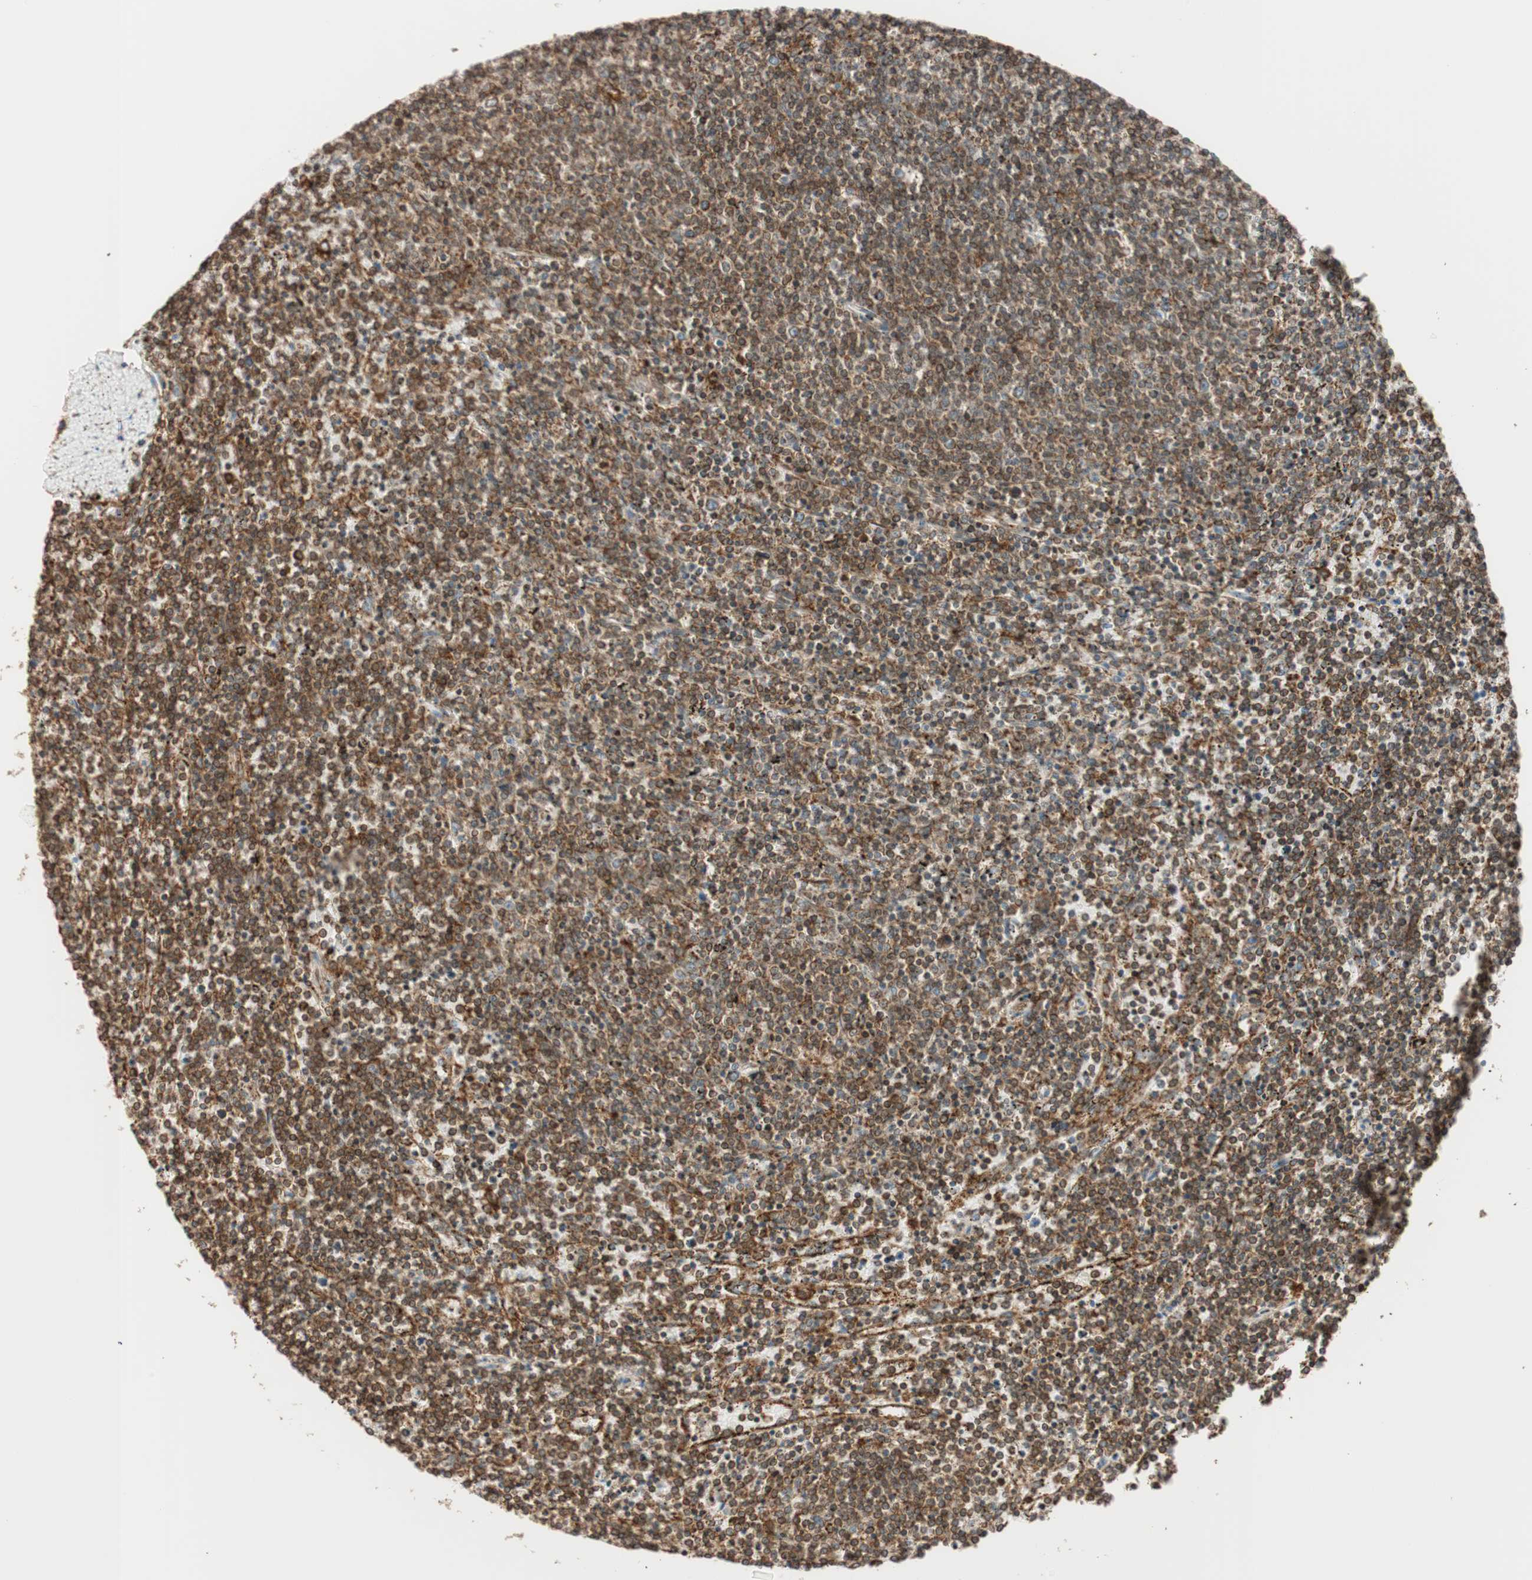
{"staining": {"intensity": "moderate", "quantity": ">75%", "location": "cytoplasmic/membranous"}, "tissue": "lymphoma", "cell_type": "Tumor cells", "image_type": "cancer", "snomed": [{"axis": "morphology", "description": "Malignant lymphoma, non-Hodgkin's type, Low grade"}, {"axis": "topography", "description": "Spleen"}], "caption": "Protein staining exhibits moderate cytoplasmic/membranous positivity in about >75% of tumor cells in malignant lymphoma, non-Hodgkin's type (low-grade). Immunohistochemistry stains the protein of interest in brown and the nuclei are stained blue.", "gene": "PRKCSH", "patient": {"sex": "female", "age": 50}}